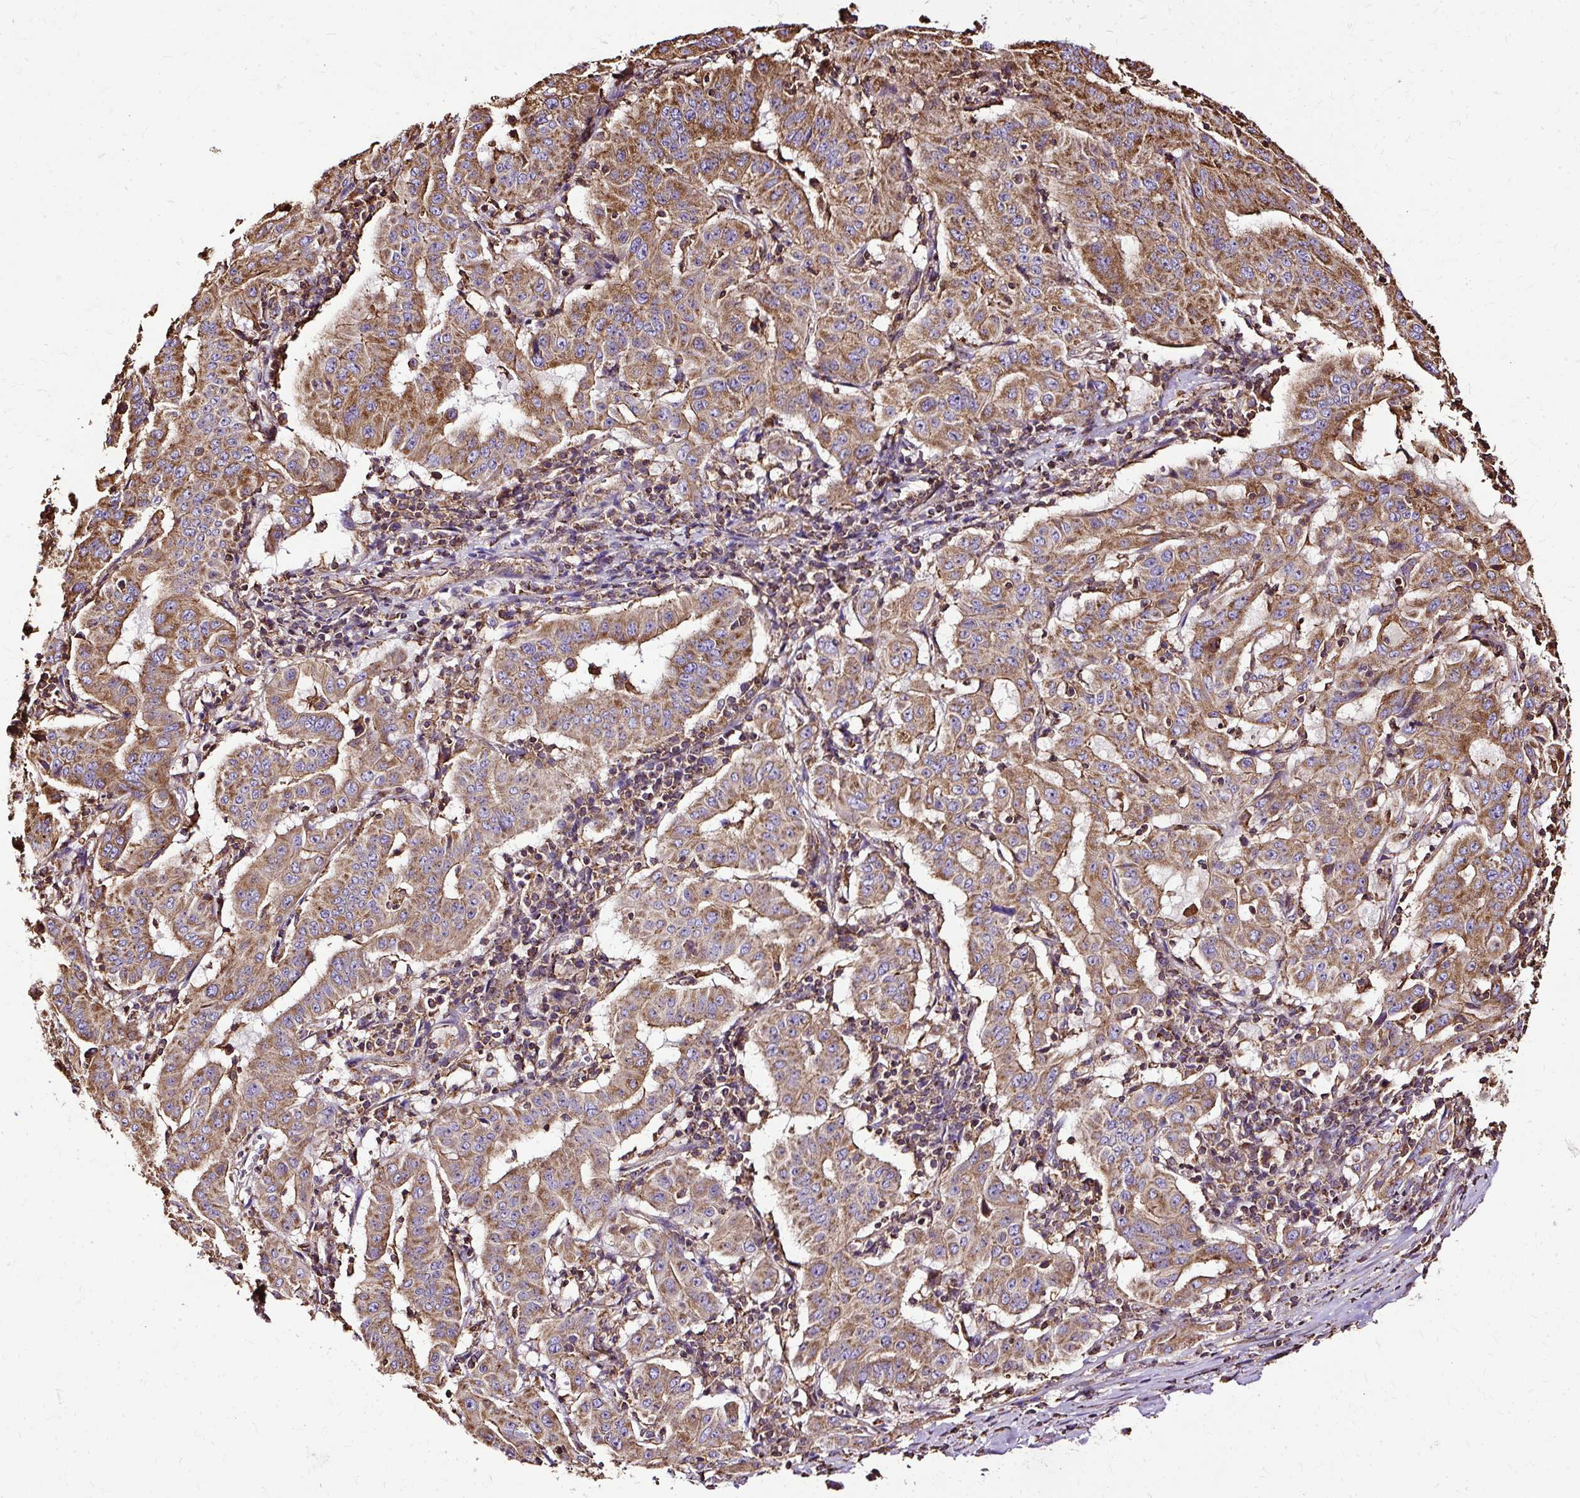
{"staining": {"intensity": "moderate", "quantity": ">75%", "location": "cytoplasmic/membranous"}, "tissue": "pancreatic cancer", "cell_type": "Tumor cells", "image_type": "cancer", "snomed": [{"axis": "morphology", "description": "Adenocarcinoma, NOS"}, {"axis": "topography", "description": "Pancreas"}], "caption": "Pancreatic adenocarcinoma stained with immunohistochemistry demonstrates moderate cytoplasmic/membranous positivity in approximately >75% of tumor cells.", "gene": "KLHL11", "patient": {"sex": "male", "age": 63}}